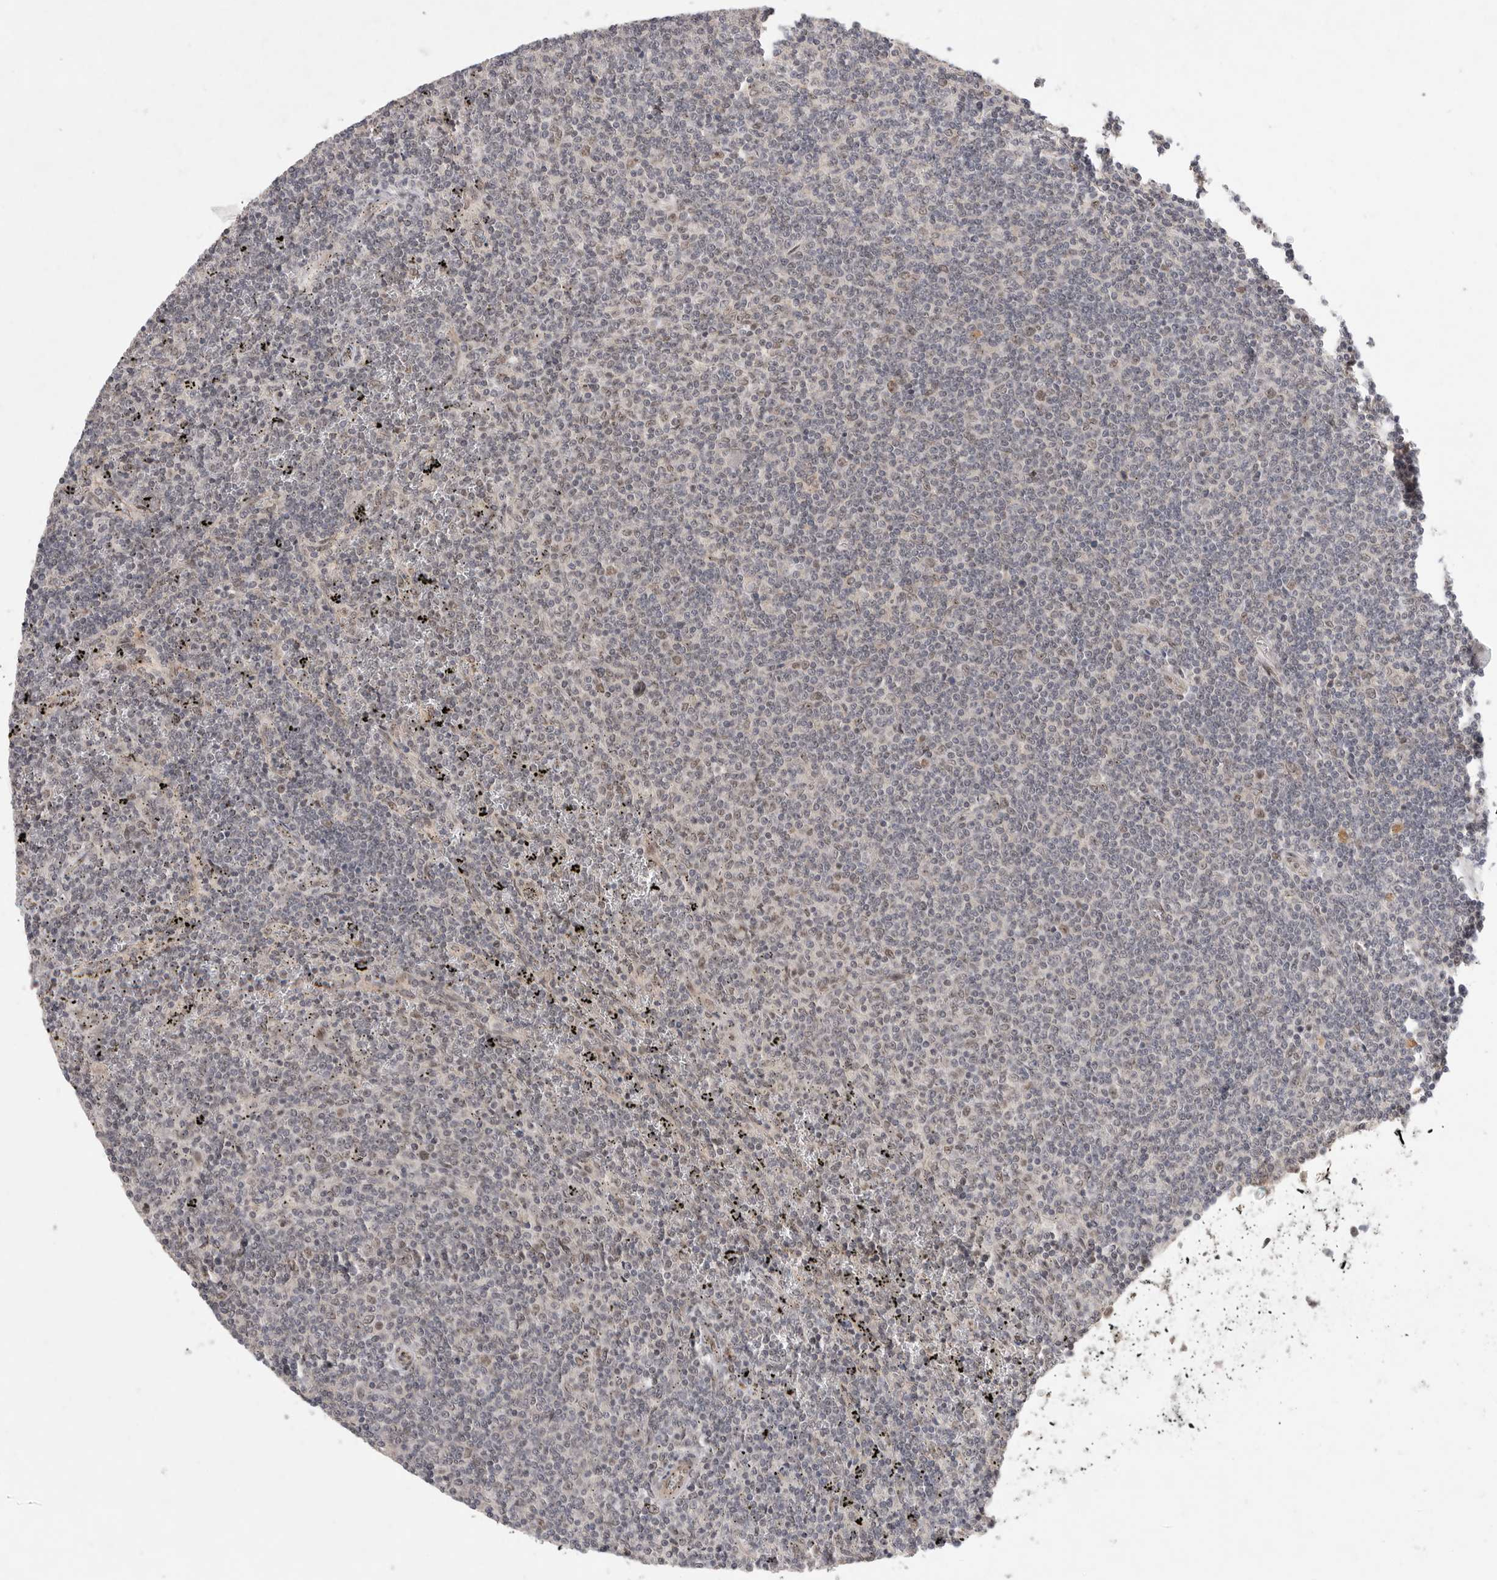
{"staining": {"intensity": "negative", "quantity": "none", "location": "none"}, "tissue": "lymphoma", "cell_type": "Tumor cells", "image_type": "cancer", "snomed": [{"axis": "morphology", "description": "Malignant lymphoma, non-Hodgkin's type, Low grade"}, {"axis": "topography", "description": "Spleen"}], "caption": "High power microscopy image of an immunohistochemistry image of malignant lymphoma, non-Hodgkin's type (low-grade), revealing no significant expression in tumor cells.", "gene": "LEMD3", "patient": {"sex": "female", "age": 50}}